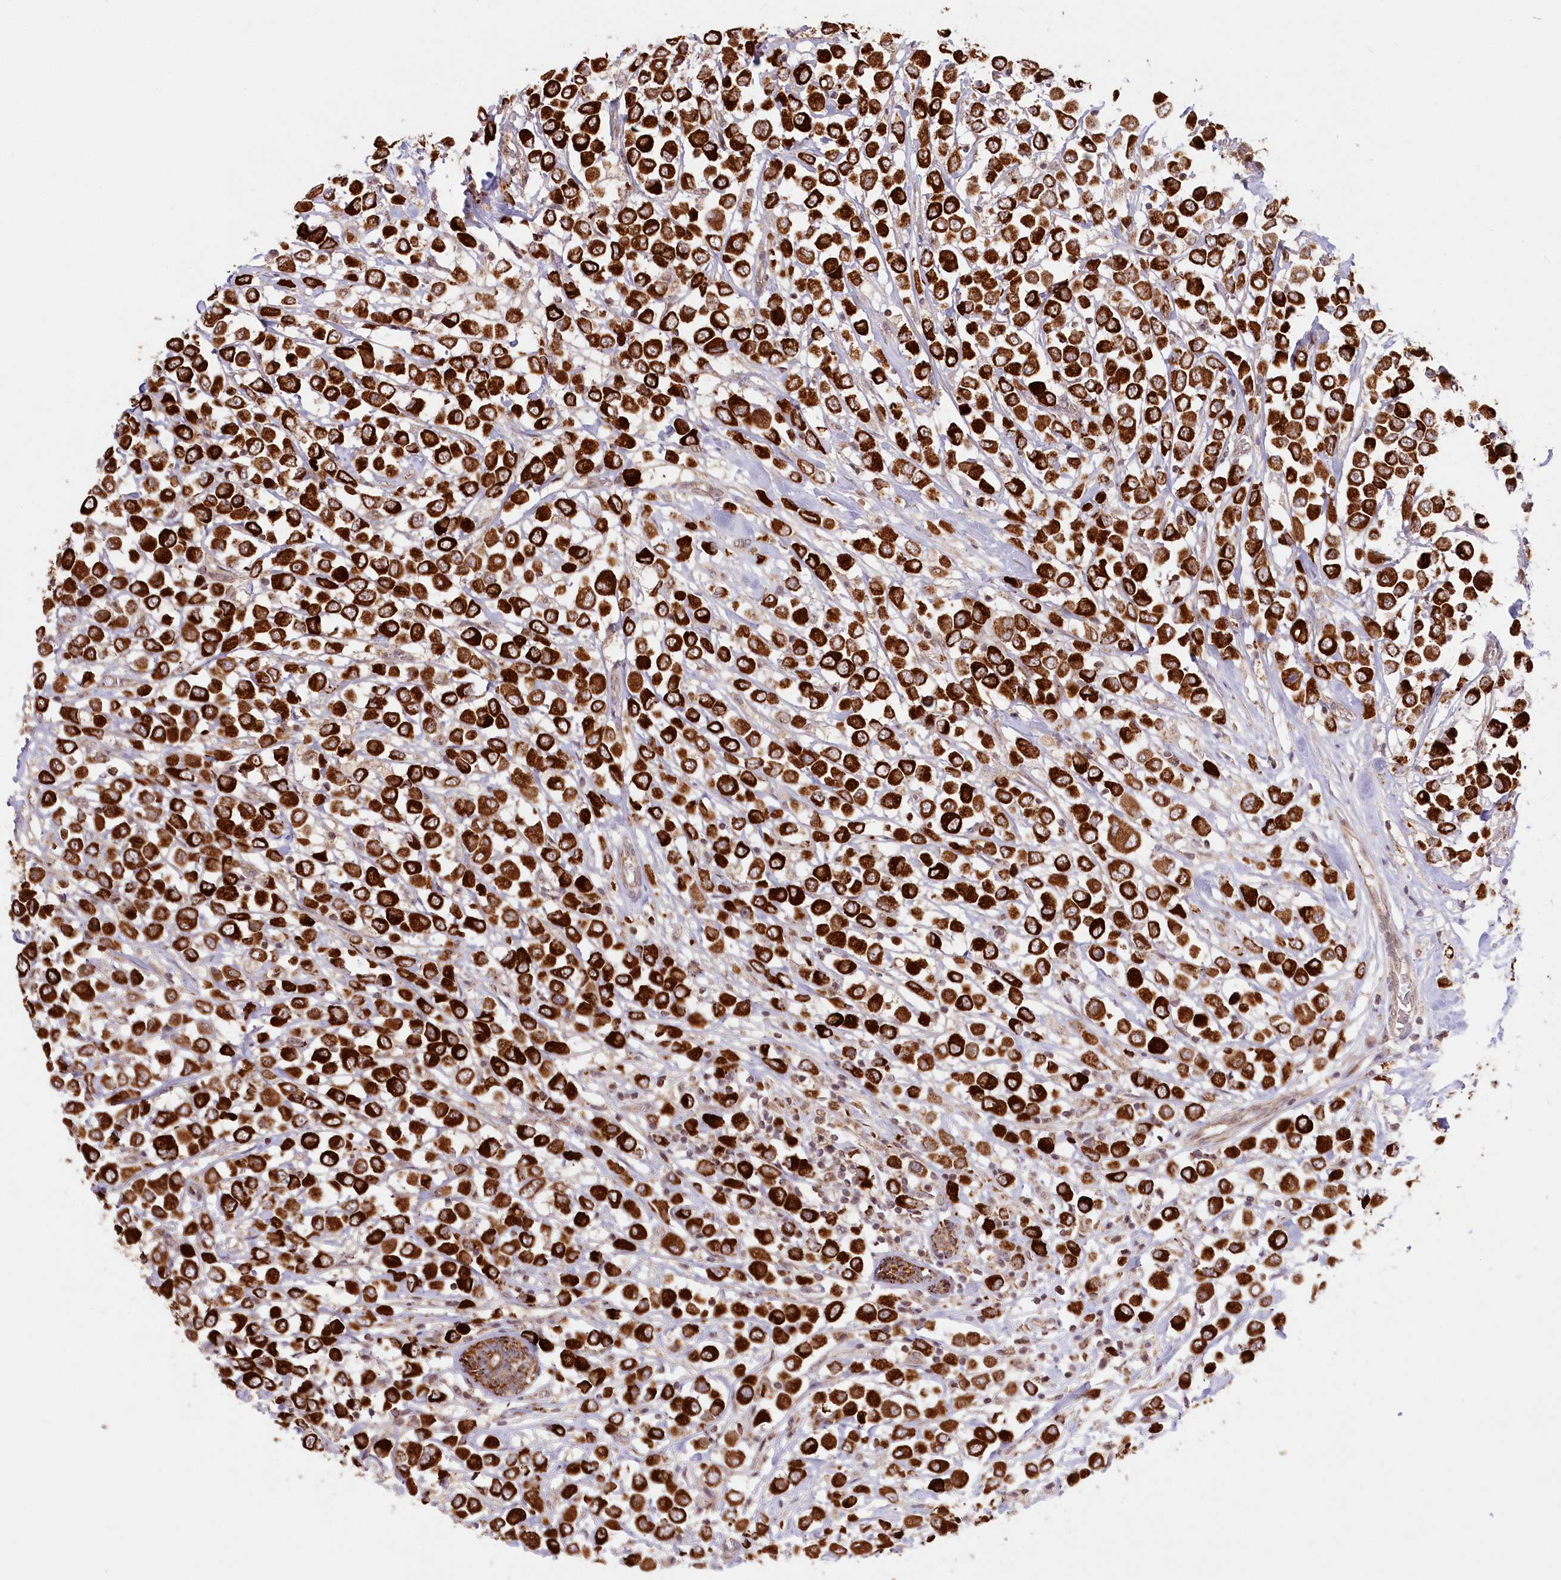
{"staining": {"intensity": "strong", "quantity": ">75%", "location": "cytoplasmic/membranous"}, "tissue": "breast cancer", "cell_type": "Tumor cells", "image_type": "cancer", "snomed": [{"axis": "morphology", "description": "Duct carcinoma"}, {"axis": "topography", "description": "Breast"}], "caption": "Protein analysis of breast cancer (intraductal carcinoma) tissue reveals strong cytoplasmic/membranous staining in approximately >75% of tumor cells. The protein of interest is stained brown, and the nuclei are stained in blue (DAB IHC with brightfield microscopy, high magnification).", "gene": "RTN4IP1", "patient": {"sex": "female", "age": 61}}